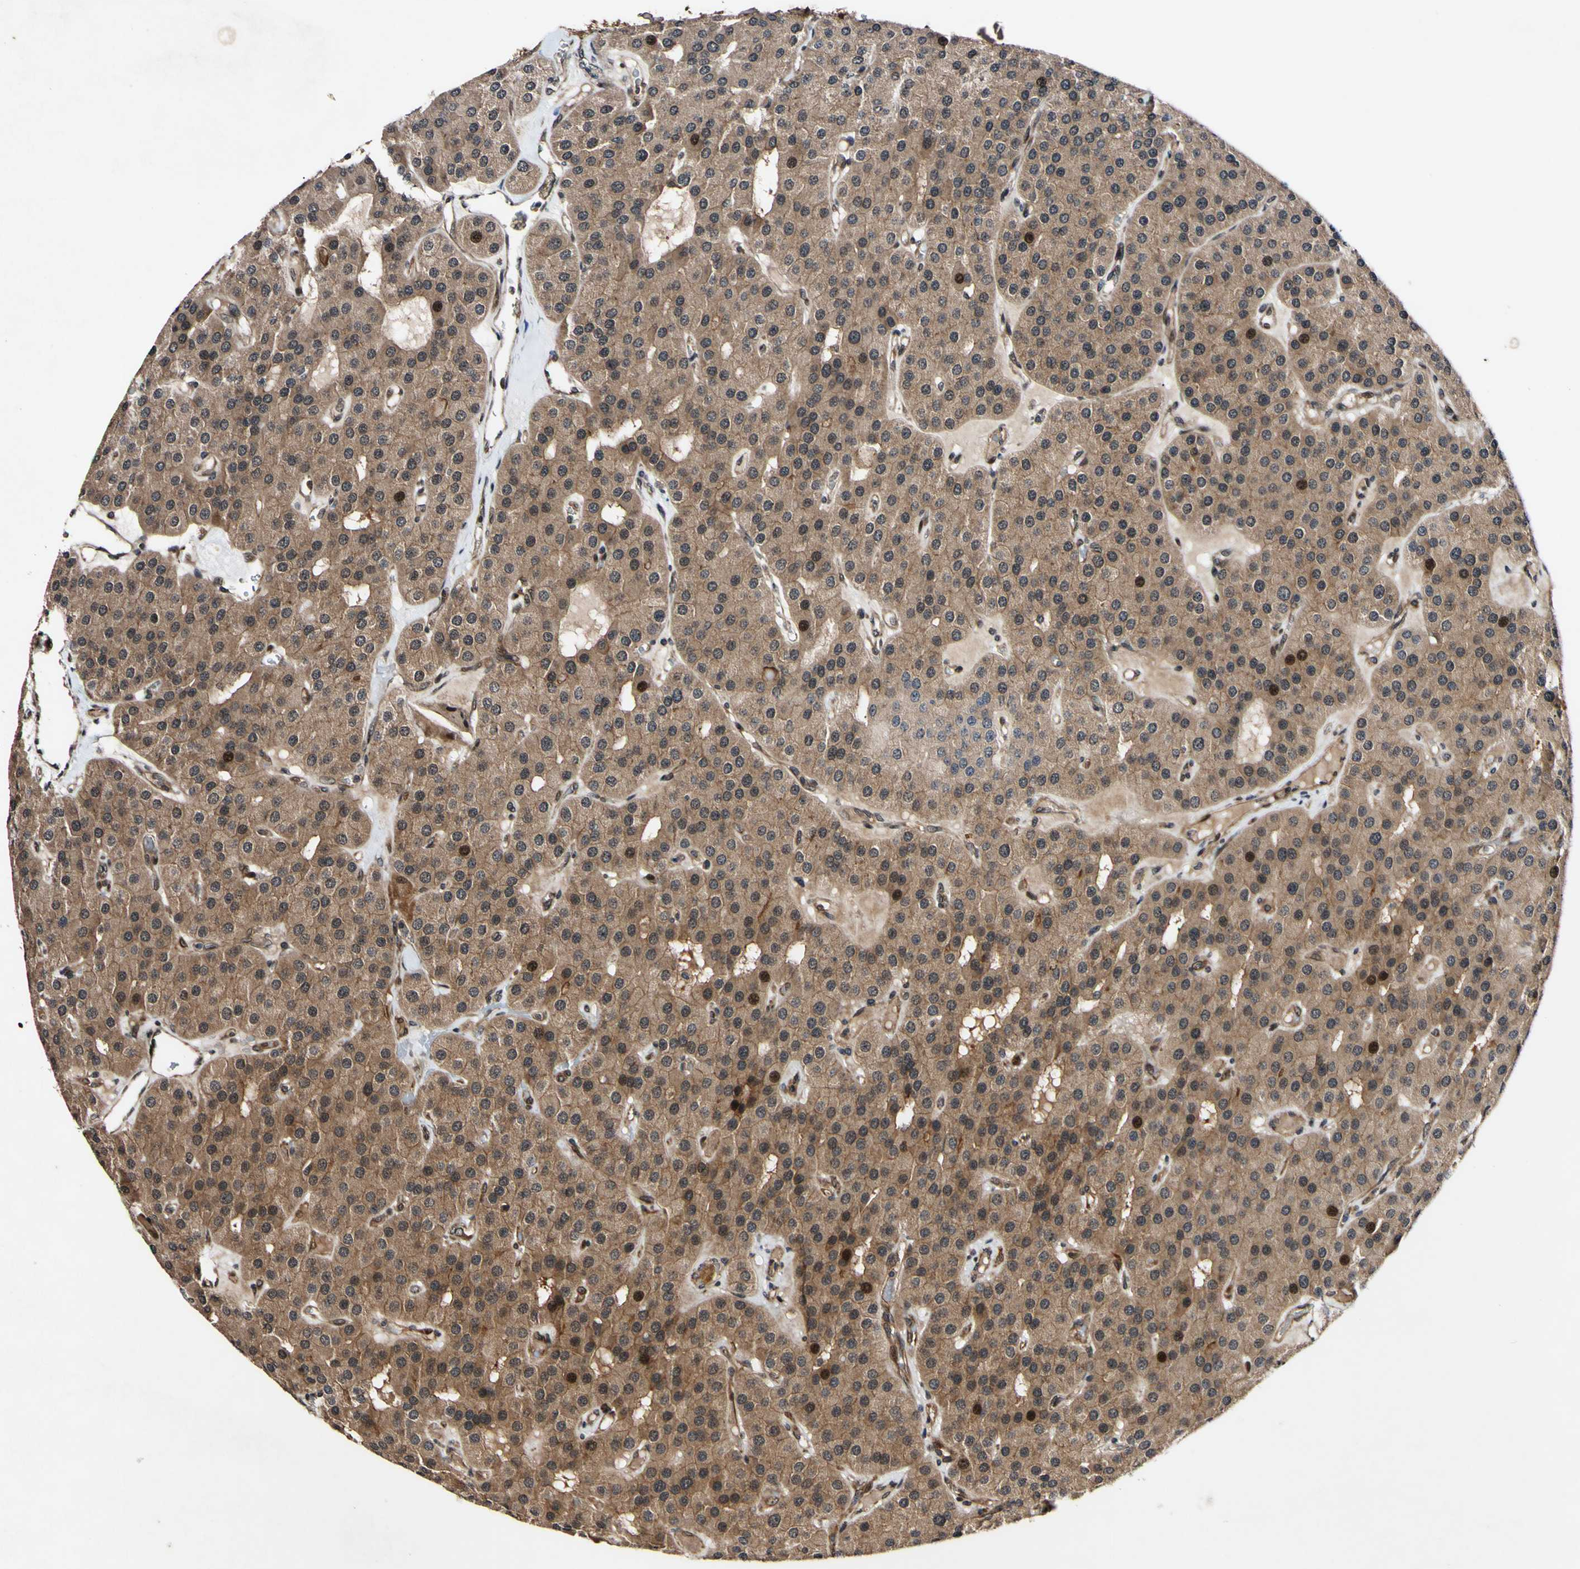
{"staining": {"intensity": "strong", "quantity": ">75%", "location": "cytoplasmic/membranous,nuclear"}, "tissue": "parathyroid gland", "cell_type": "Glandular cells", "image_type": "normal", "snomed": [{"axis": "morphology", "description": "Normal tissue, NOS"}, {"axis": "morphology", "description": "Adenoma, NOS"}, {"axis": "topography", "description": "Parathyroid gland"}], "caption": "Protein expression analysis of normal human parathyroid gland reveals strong cytoplasmic/membranous,nuclear expression in approximately >75% of glandular cells. Nuclei are stained in blue.", "gene": "CSNK1E", "patient": {"sex": "female", "age": 86}}